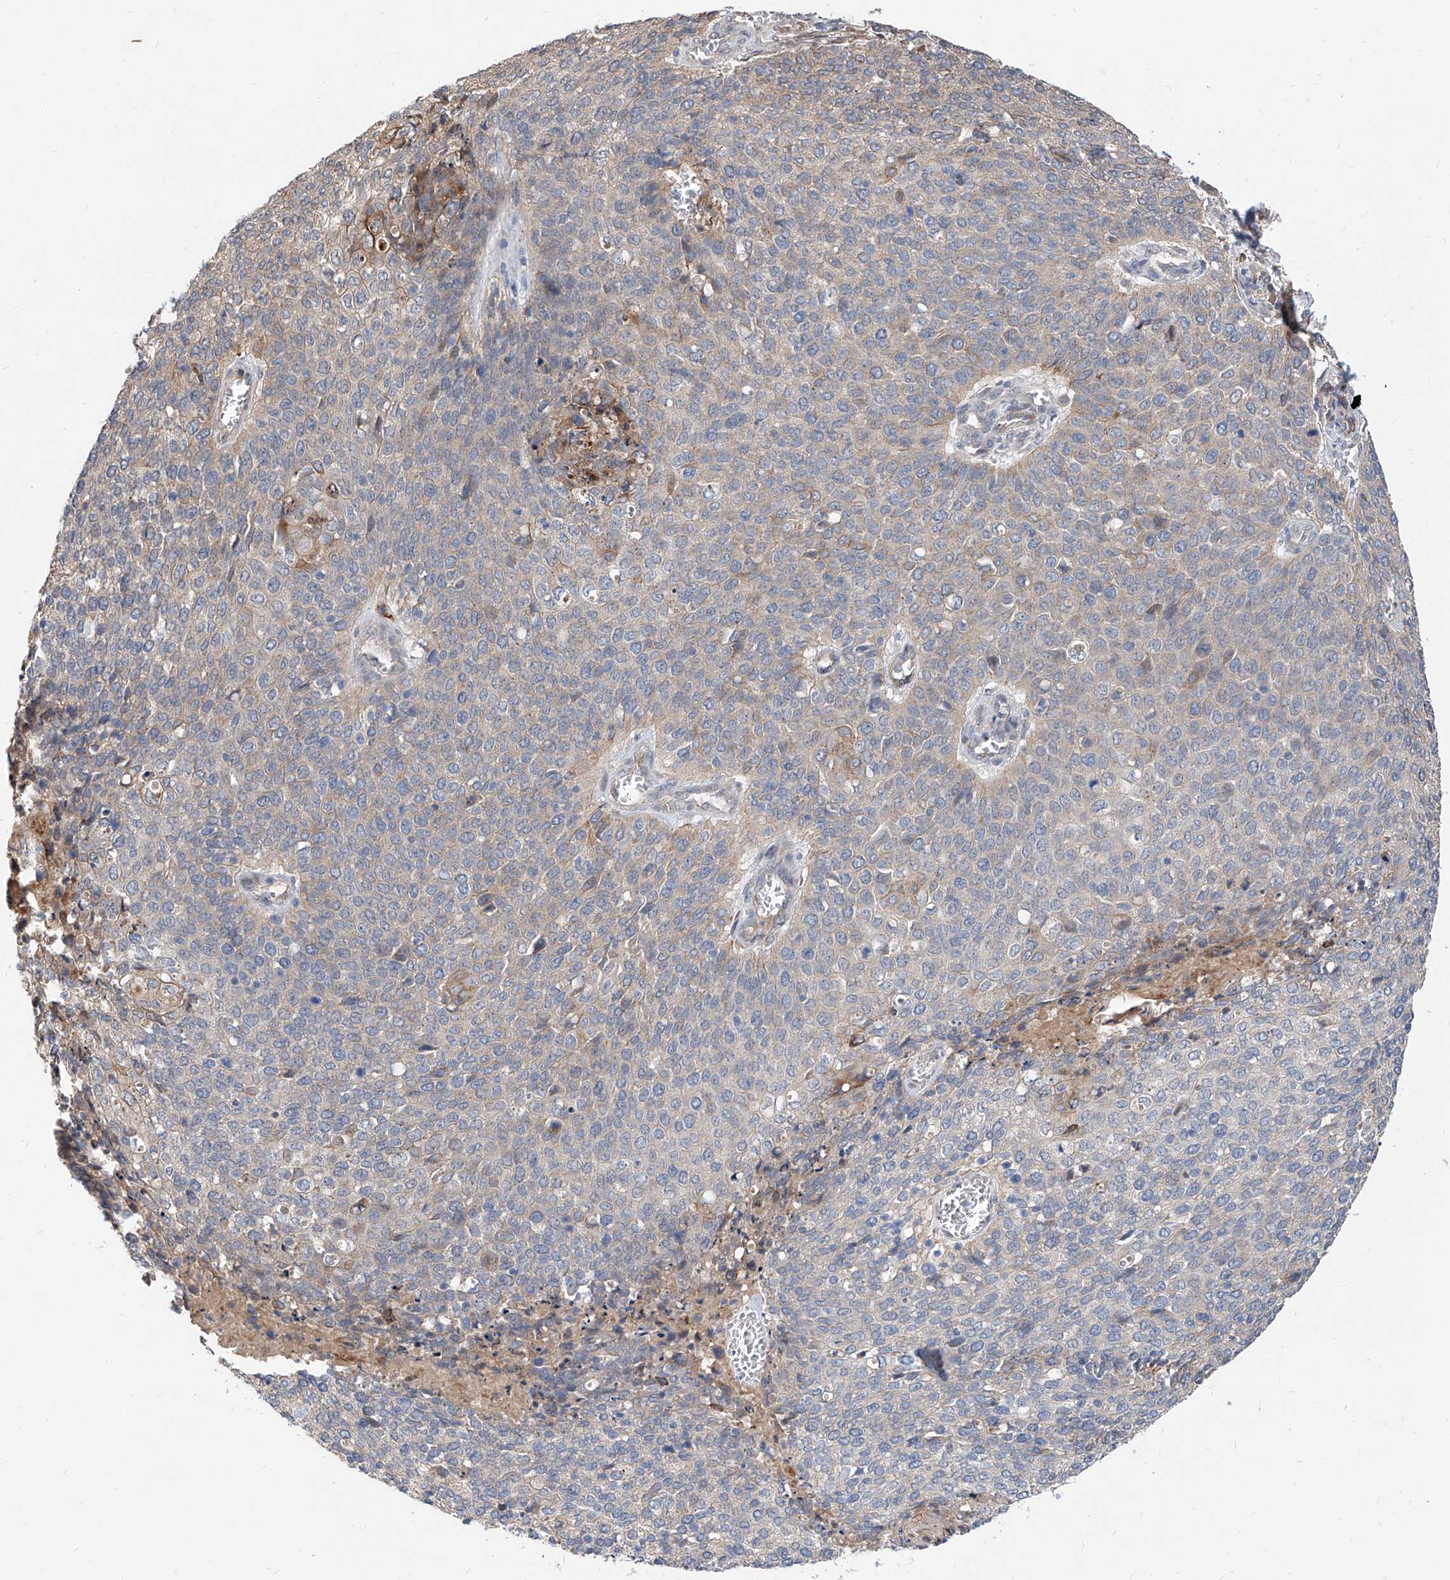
{"staining": {"intensity": "moderate", "quantity": "<25%", "location": "cytoplasmic/membranous"}, "tissue": "cervical cancer", "cell_type": "Tumor cells", "image_type": "cancer", "snomed": [{"axis": "morphology", "description": "Squamous cell carcinoma, NOS"}, {"axis": "topography", "description": "Cervix"}], "caption": "Immunohistochemistry (IHC) of human cervical cancer (squamous cell carcinoma) displays low levels of moderate cytoplasmic/membranous expression in approximately <25% of tumor cells.", "gene": "MAGEE2", "patient": {"sex": "female", "age": 39}}